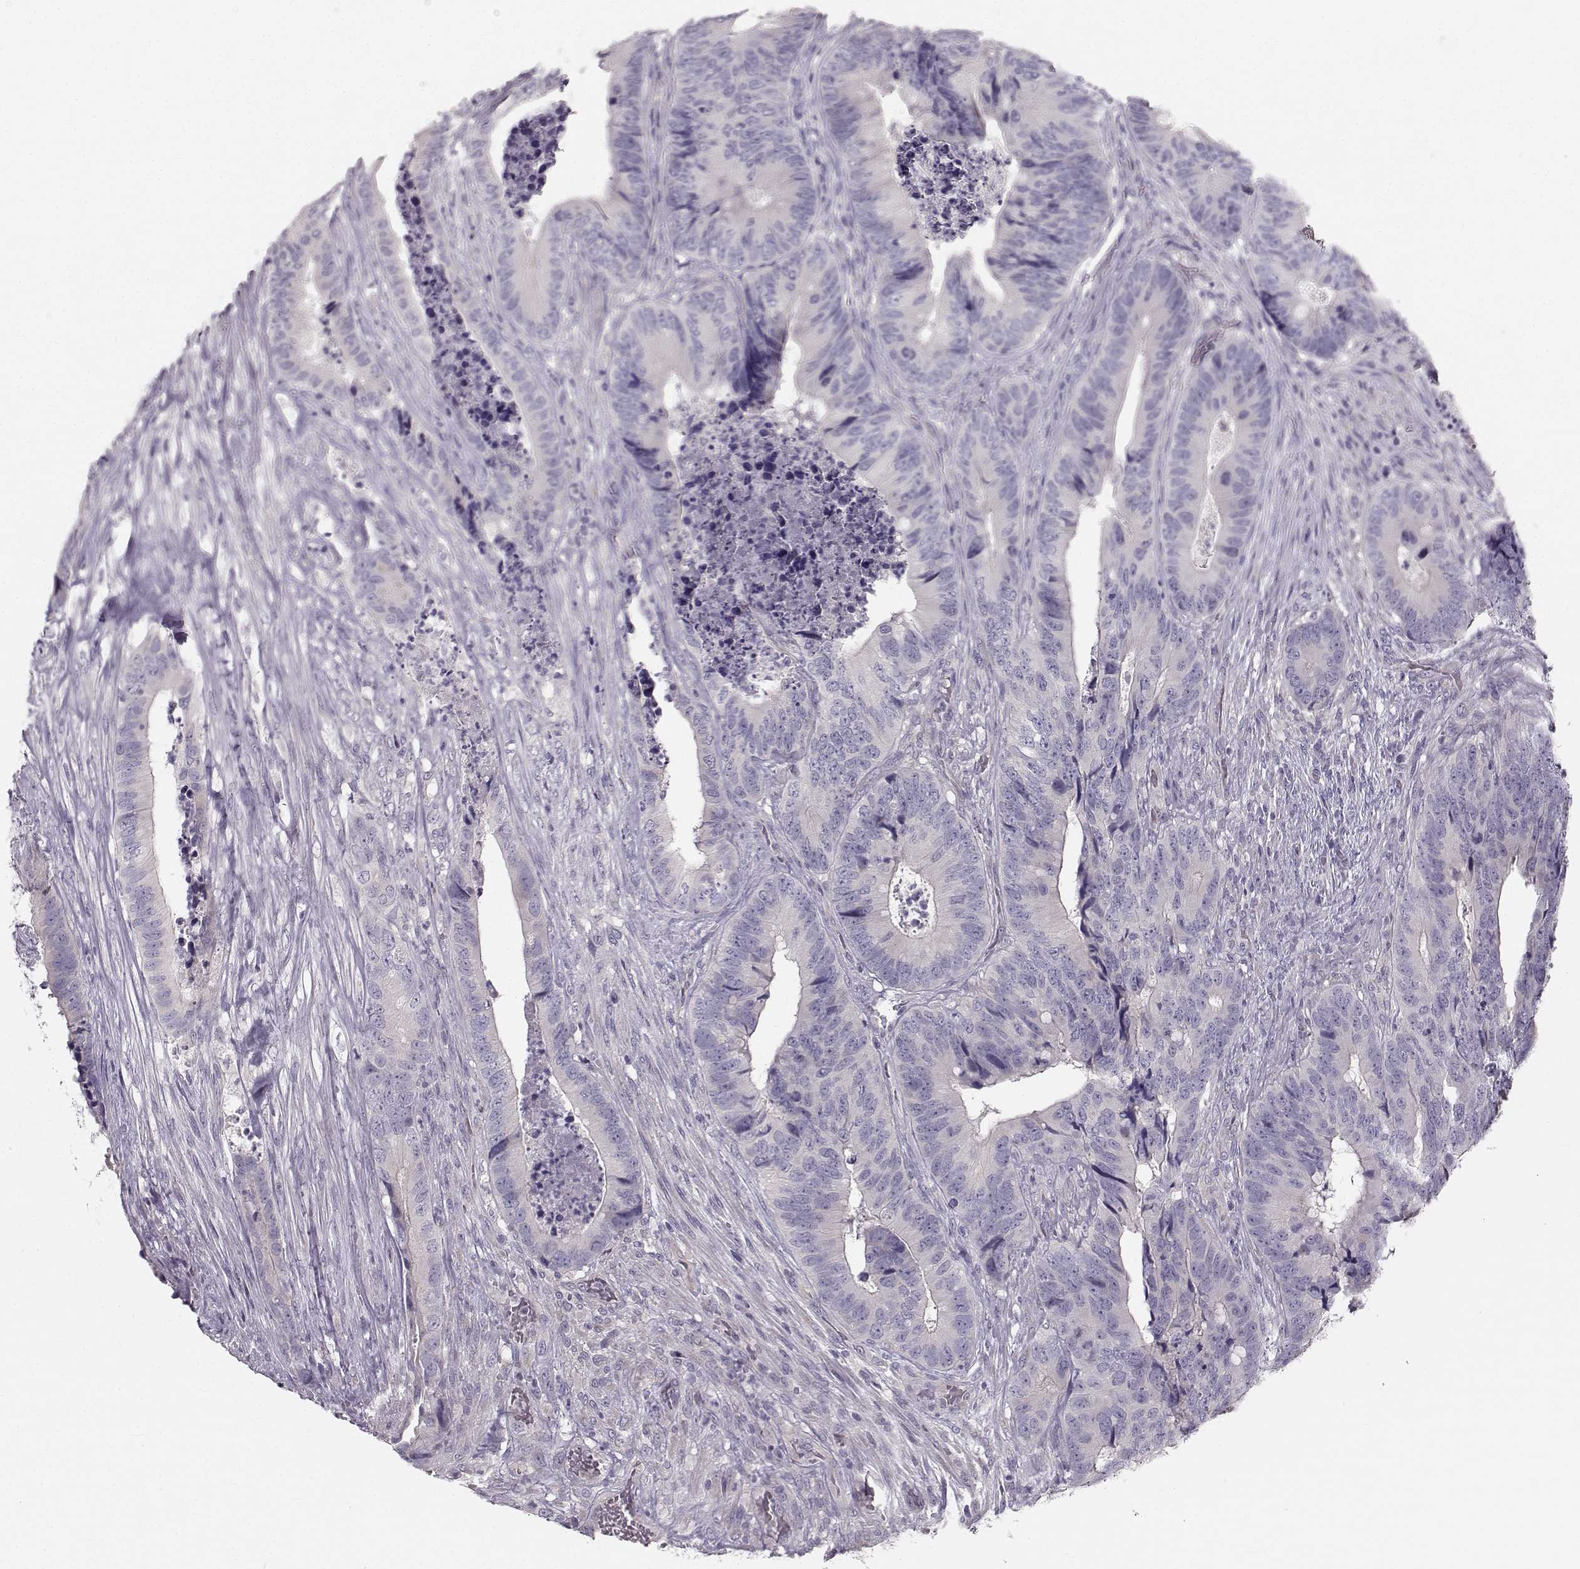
{"staining": {"intensity": "negative", "quantity": "none", "location": "none"}, "tissue": "colorectal cancer", "cell_type": "Tumor cells", "image_type": "cancer", "snomed": [{"axis": "morphology", "description": "Adenocarcinoma, NOS"}, {"axis": "topography", "description": "Colon"}], "caption": "Immunohistochemistry (IHC) micrograph of colorectal cancer stained for a protein (brown), which reveals no expression in tumor cells.", "gene": "OIP5", "patient": {"sex": "male", "age": 84}}